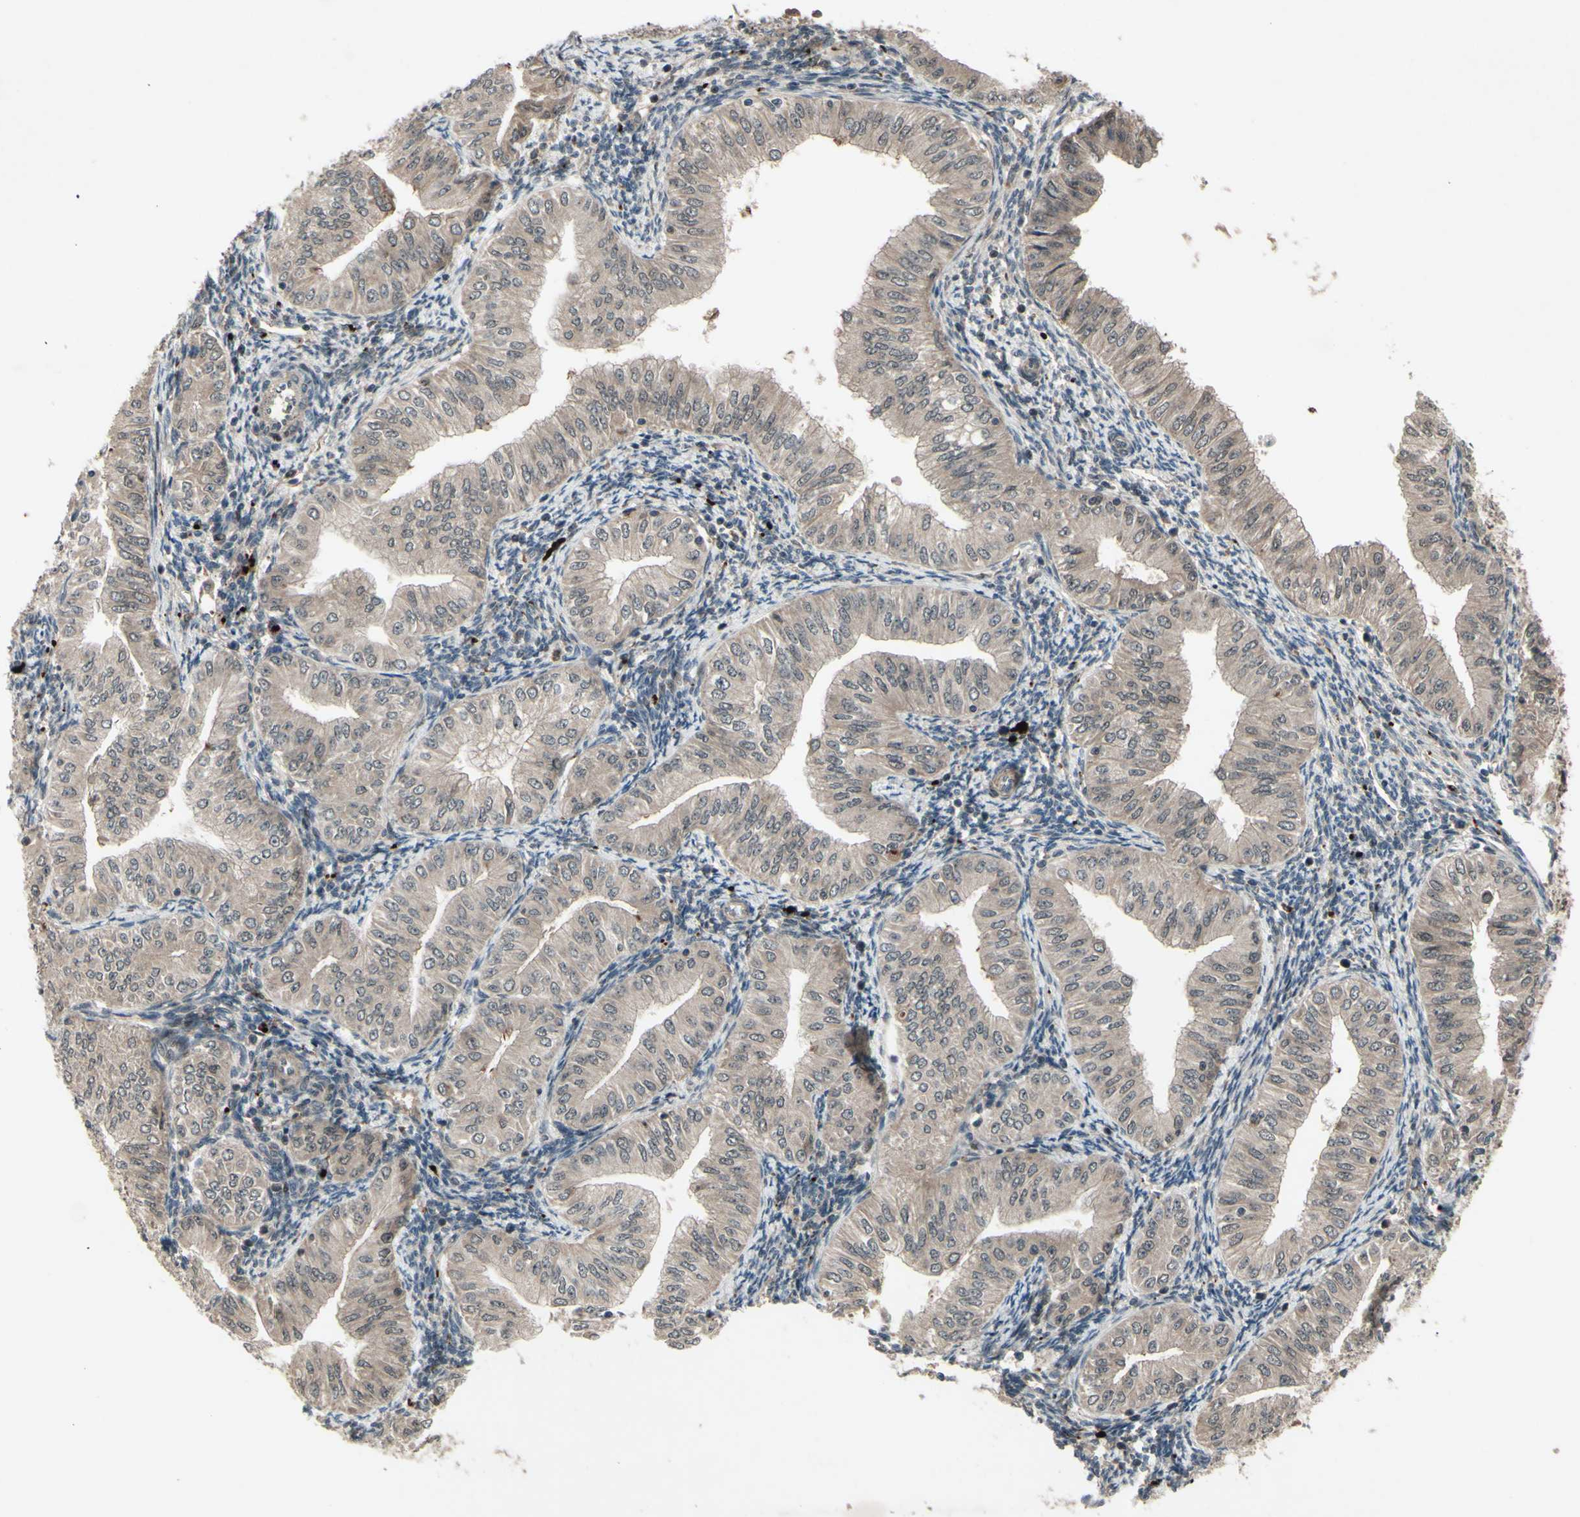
{"staining": {"intensity": "weak", "quantity": ">75%", "location": "cytoplasmic/membranous"}, "tissue": "endometrial cancer", "cell_type": "Tumor cells", "image_type": "cancer", "snomed": [{"axis": "morphology", "description": "Normal tissue, NOS"}, {"axis": "morphology", "description": "Adenocarcinoma, NOS"}, {"axis": "topography", "description": "Endometrium"}], "caption": "Adenocarcinoma (endometrial) was stained to show a protein in brown. There is low levels of weak cytoplasmic/membranous expression in approximately >75% of tumor cells.", "gene": "MLF2", "patient": {"sex": "female", "age": 53}}